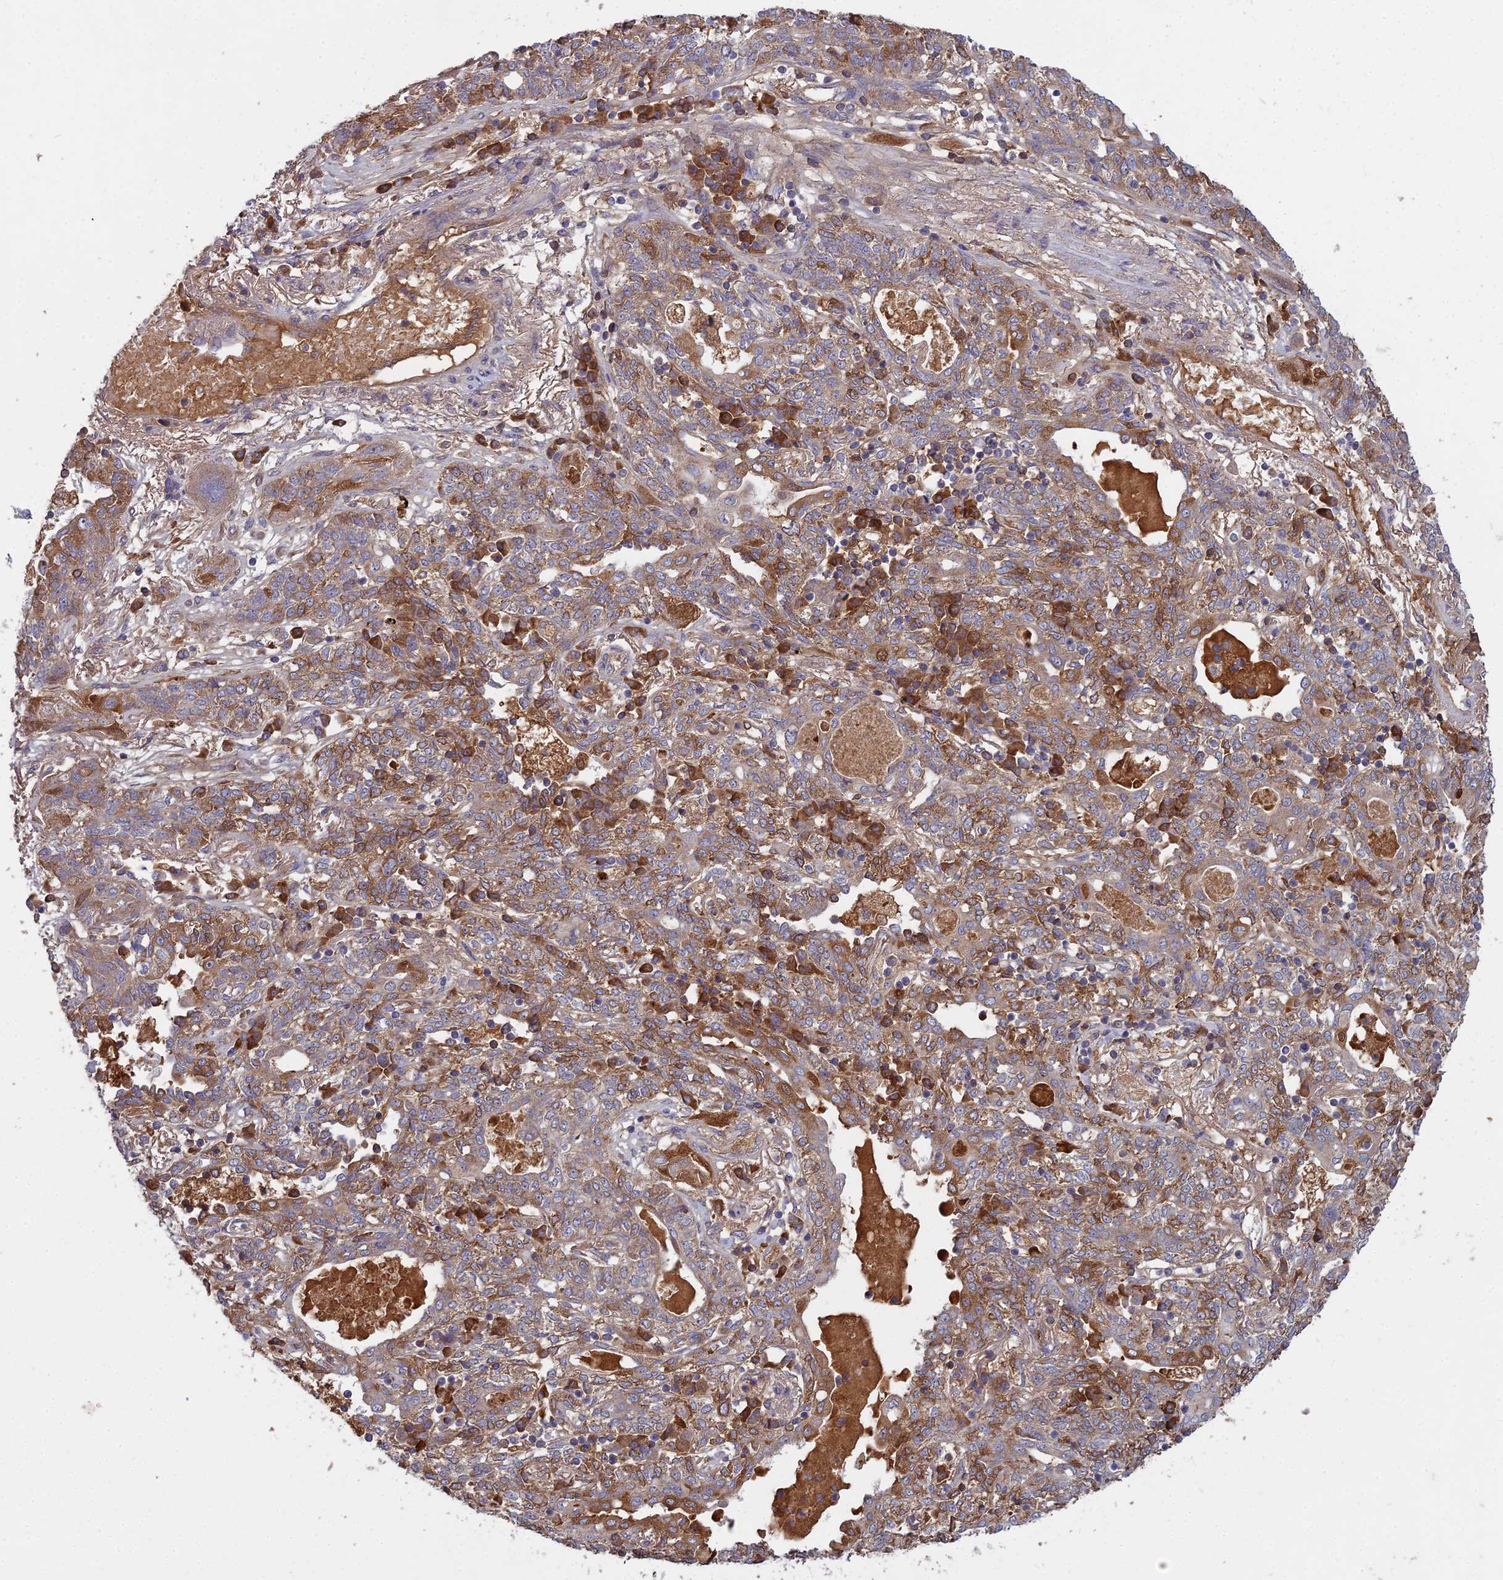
{"staining": {"intensity": "moderate", "quantity": ">75%", "location": "cytoplasmic/membranous"}, "tissue": "lung cancer", "cell_type": "Tumor cells", "image_type": "cancer", "snomed": [{"axis": "morphology", "description": "Squamous cell carcinoma, NOS"}, {"axis": "topography", "description": "Lung"}], "caption": "An image showing moderate cytoplasmic/membranous expression in approximately >75% of tumor cells in lung squamous cell carcinoma, as visualized by brown immunohistochemical staining.", "gene": "CCDC167", "patient": {"sex": "female", "age": 70}}